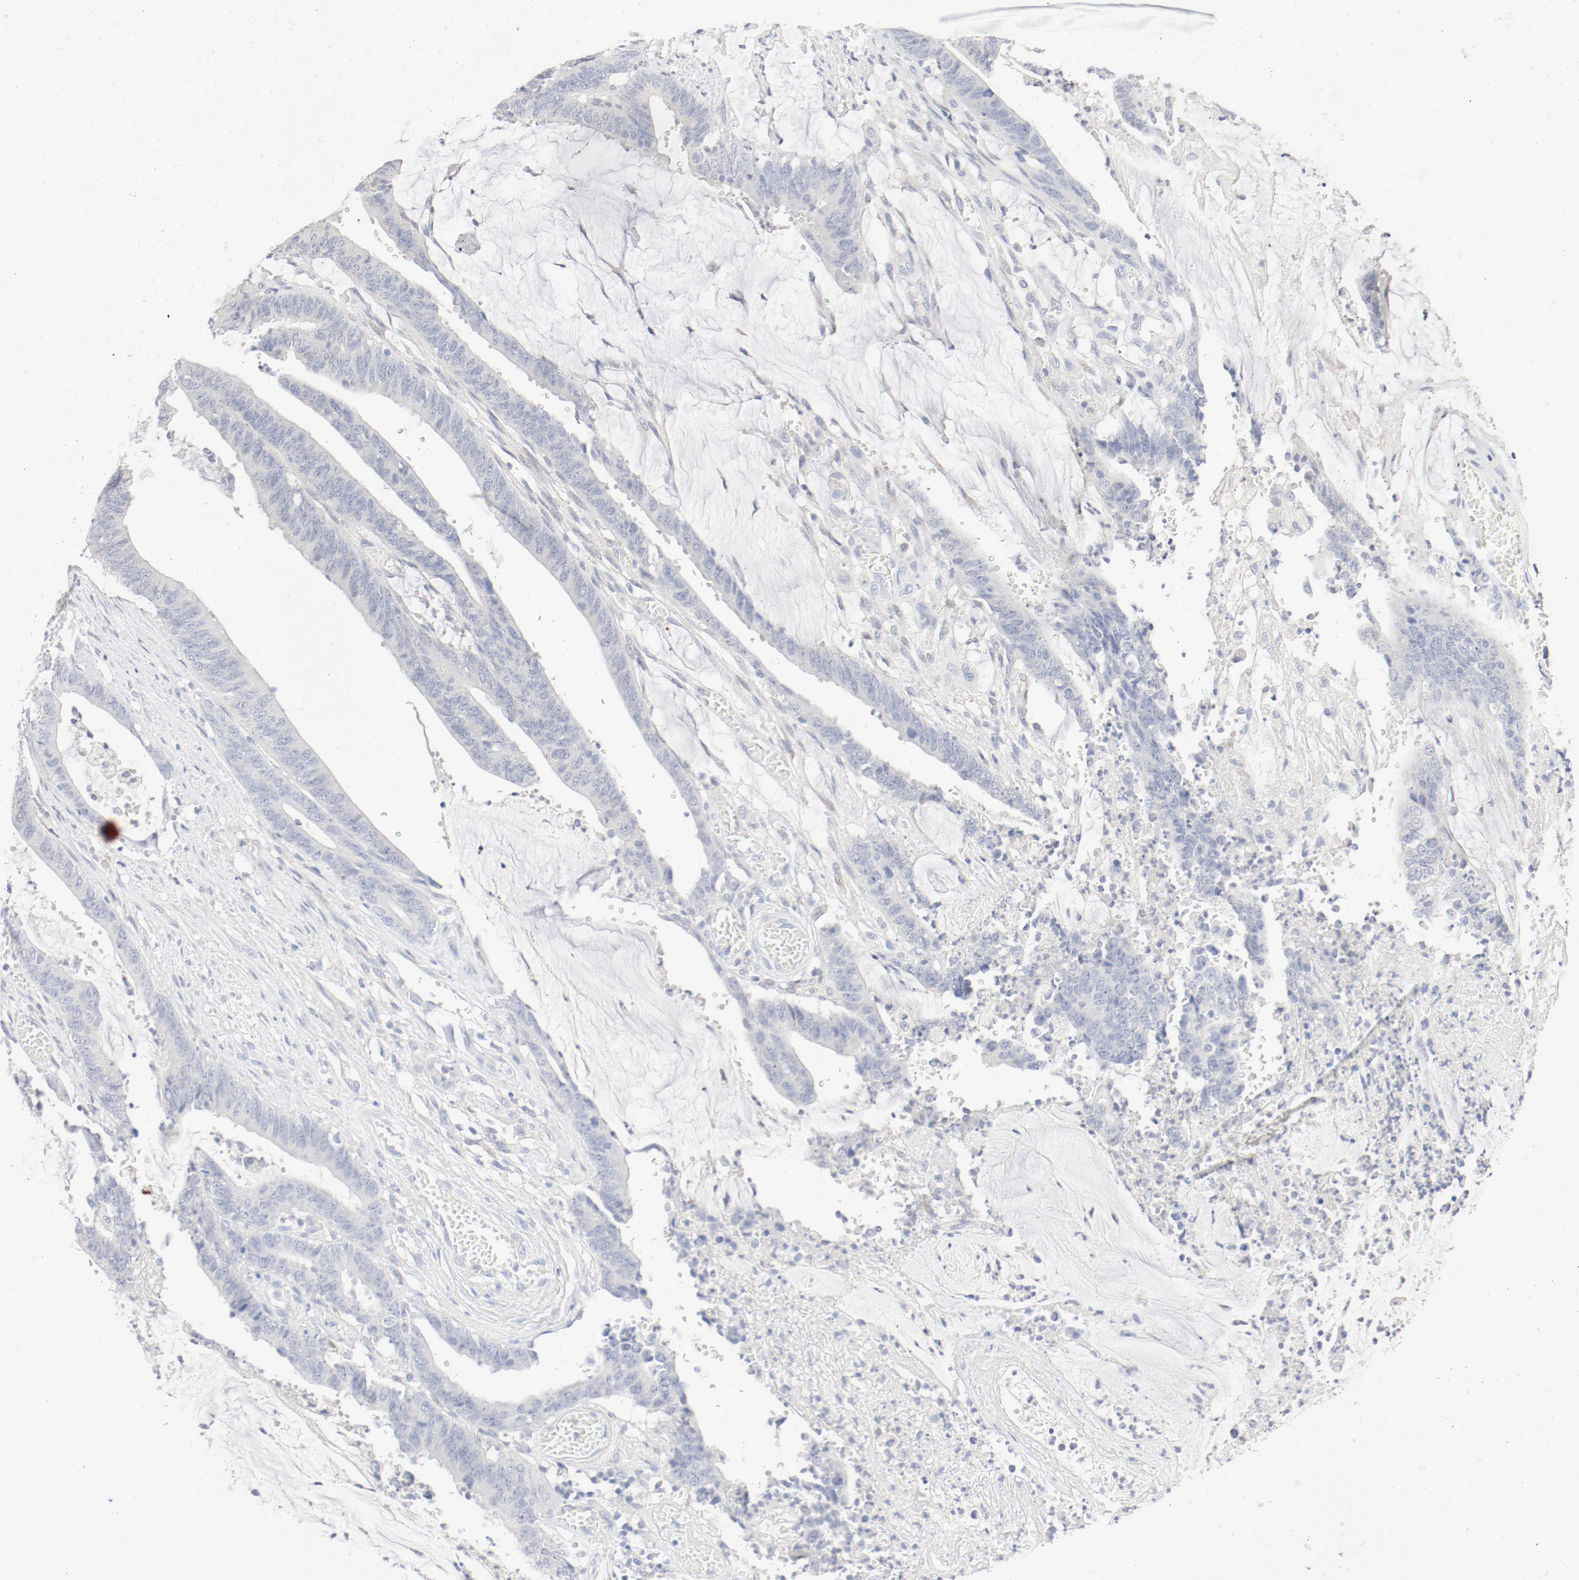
{"staining": {"intensity": "negative", "quantity": "none", "location": "none"}, "tissue": "colorectal cancer", "cell_type": "Tumor cells", "image_type": "cancer", "snomed": [{"axis": "morphology", "description": "Adenocarcinoma, NOS"}, {"axis": "topography", "description": "Rectum"}], "caption": "An IHC micrograph of colorectal cancer (adenocarcinoma) is shown. There is no staining in tumor cells of colorectal cancer (adenocarcinoma).", "gene": "PGM1", "patient": {"sex": "female", "age": 66}}